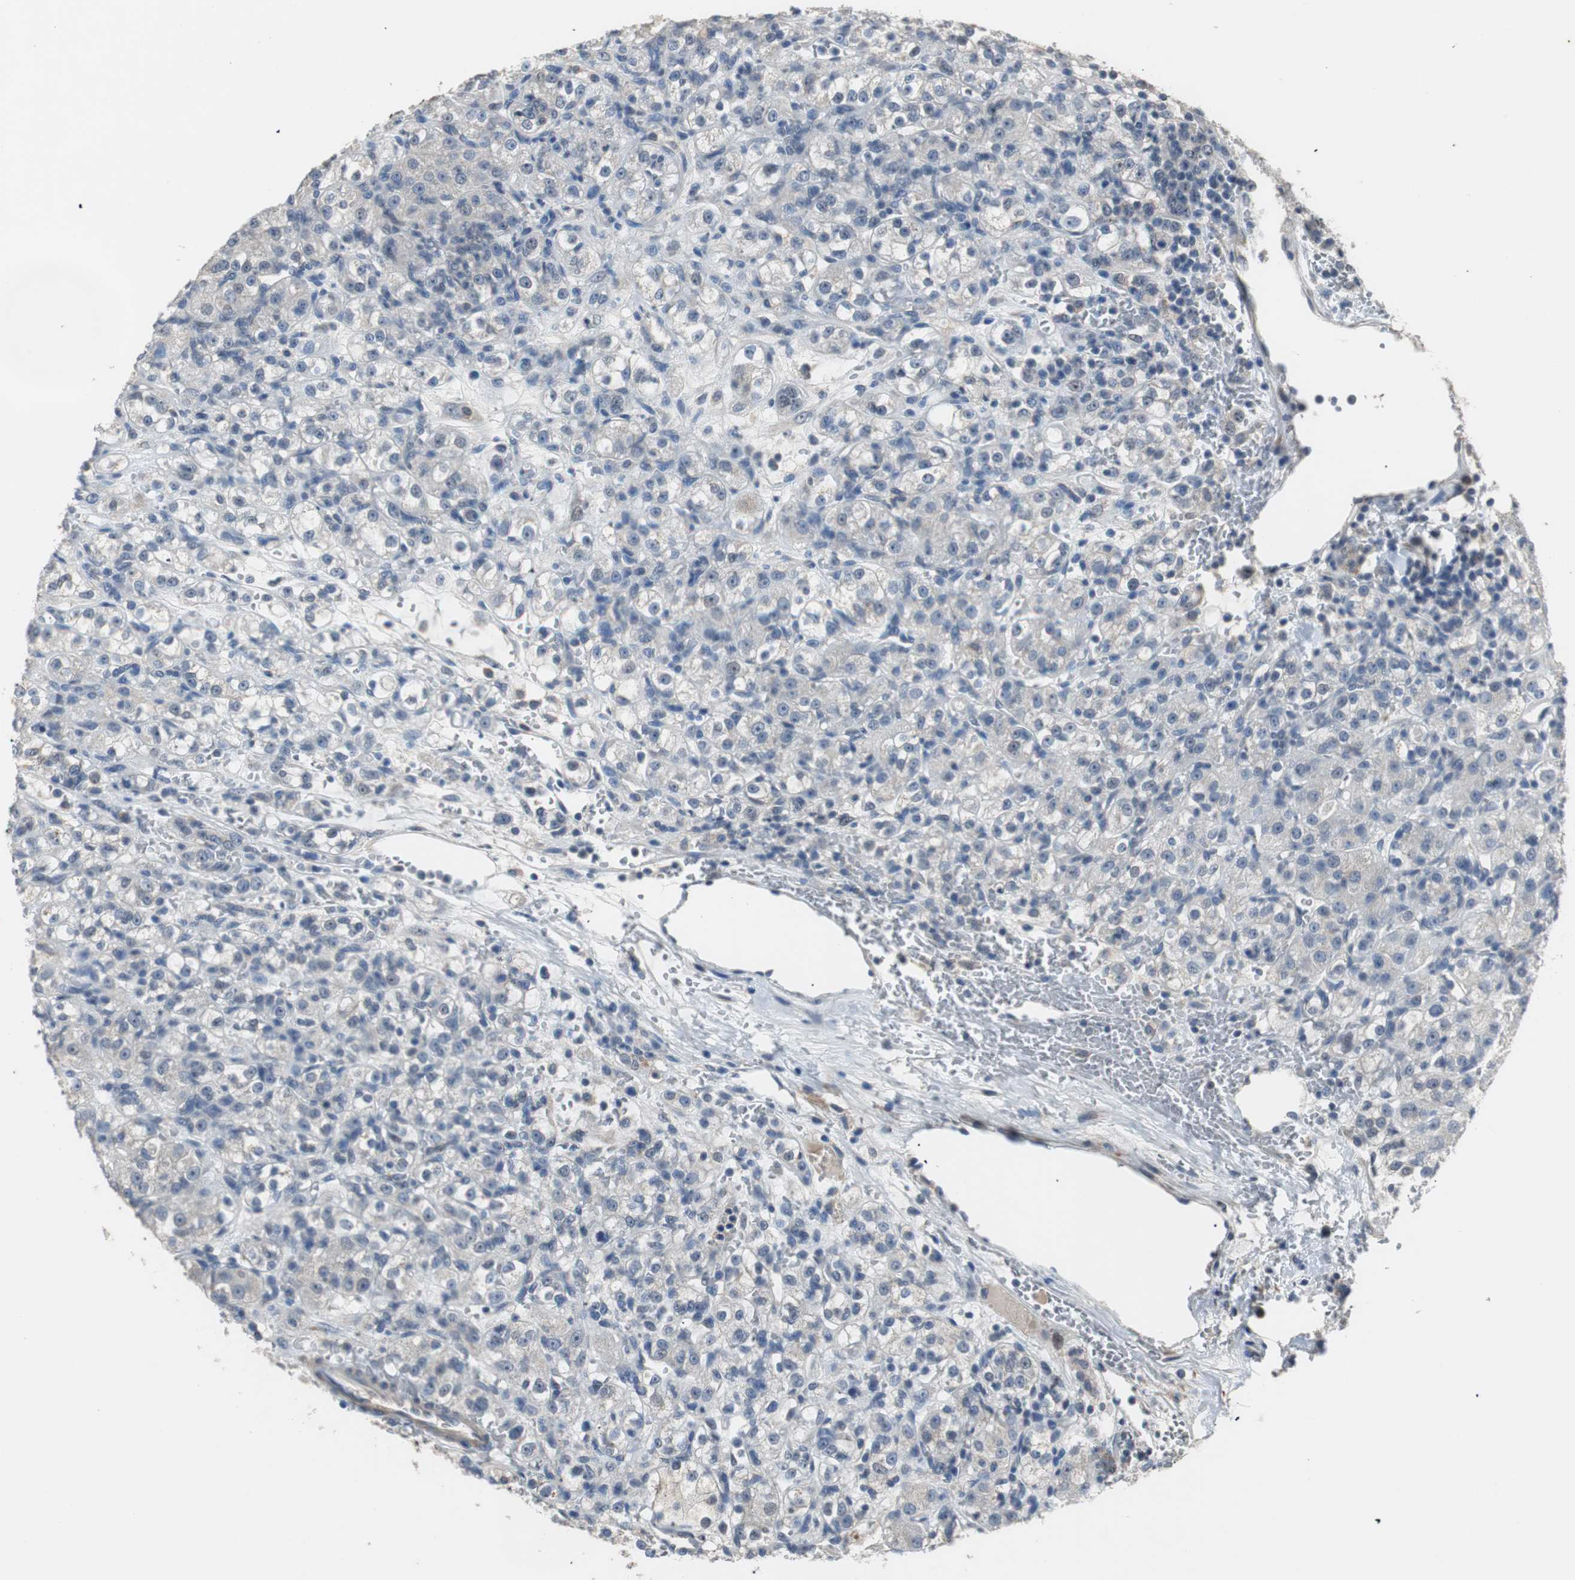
{"staining": {"intensity": "negative", "quantity": "none", "location": "none"}, "tissue": "renal cancer", "cell_type": "Tumor cells", "image_type": "cancer", "snomed": [{"axis": "morphology", "description": "Normal tissue, NOS"}, {"axis": "morphology", "description": "Adenocarcinoma, NOS"}, {"axis": "topography", "description": "Kidney"}], "caption": "DAB immunohistochemical staining of adenocarcinoma (renal) shows no significant positivity in tumor cells.", "gene": "PCYT1B", "patient": {"sex": "male", "age": 61}}